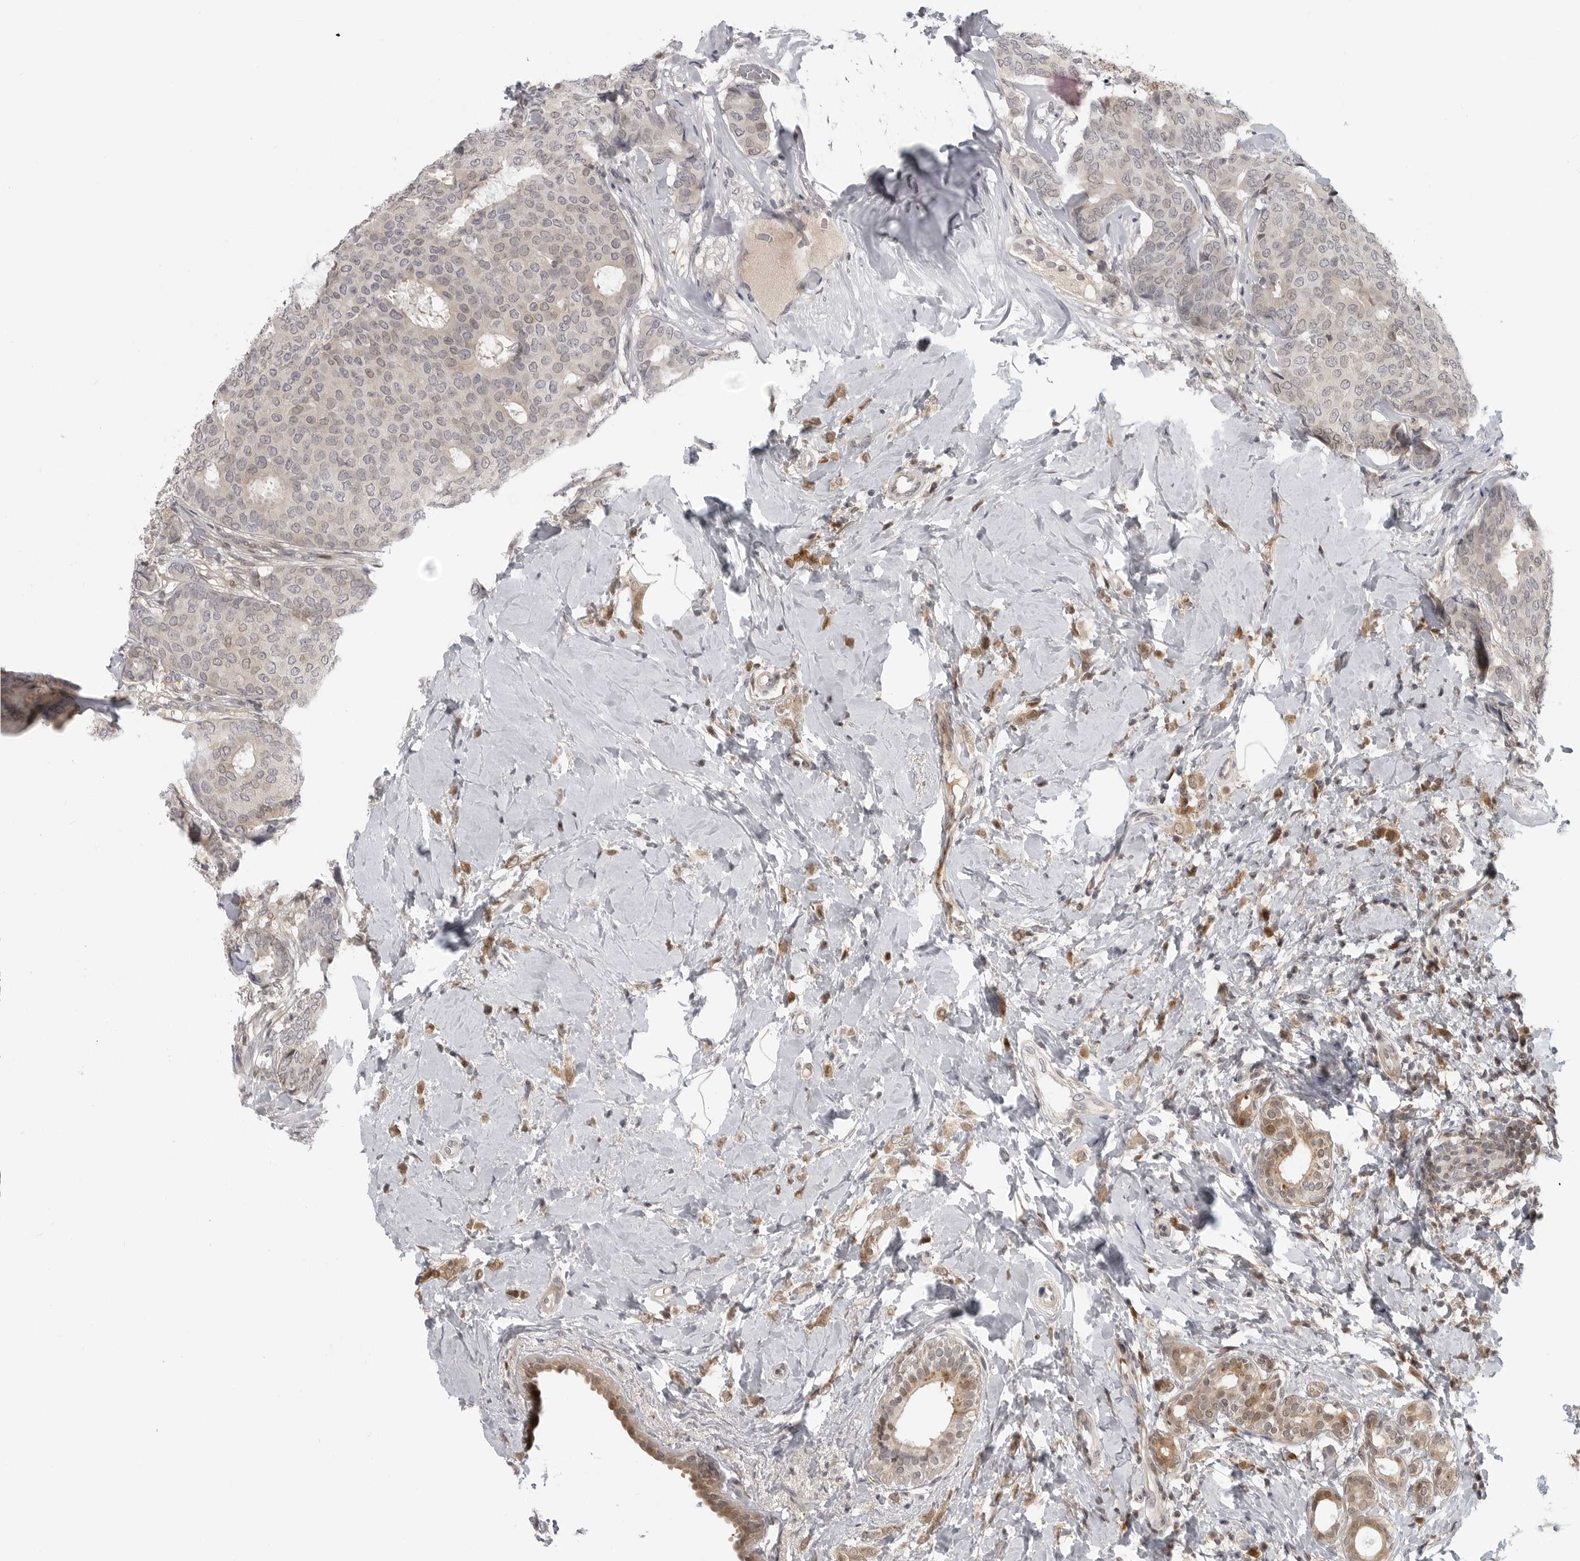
{"staining": {"intensity": "moderate", "quantity": ">75%", "location": "cytoplasmic/membranous"}, "tissue": "breast cancer", "cell_type": "Tumor cells", "image_type": "cancer", "snomed": [{"axis": "morphology", "description": "Lobular carcinoma"}, {"axis": "topography", "description": "Breast"}], "caption": "Breast cancer (lobular carcinoma) was stained to show a protein in brown. There is medium levels of moderate cytoplasmic/membranous expression in about >75% of tumor cells.", "gene": "CTIF", "patient": {"sex": "female", "age": 47}}